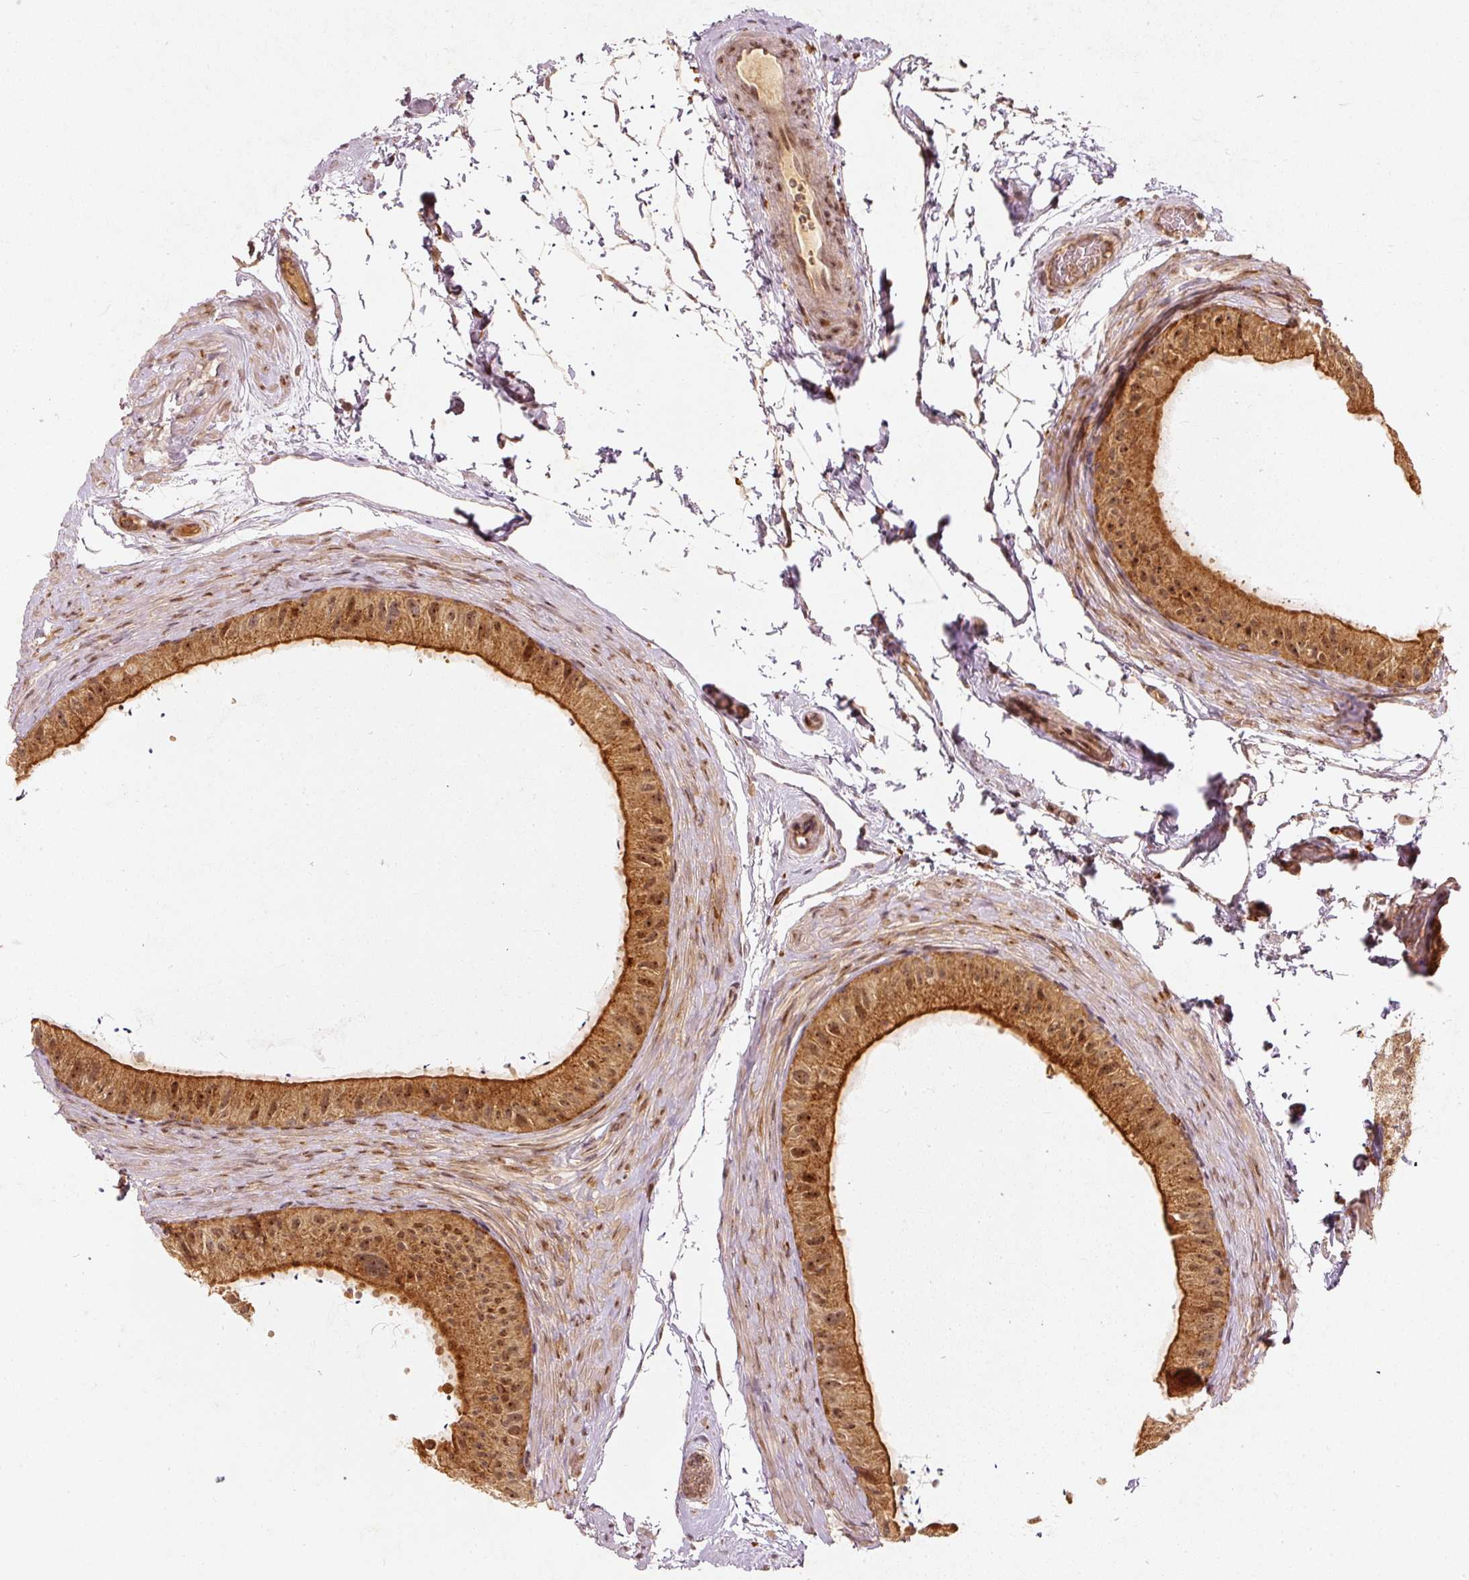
{"staining": {"intensity": "moderate", "quantity": ">75%", "location": "cytoplasmic/membranous,nuclear"}, "tissue": "epididymis", "cell_type": "Glandular cells", "image_type": "normal", "snomed": [{"axis": "morphology", "description": "Normal tissue, NOS"}, {"axis": "topography", "description": "Epididymis"}], "caption": "Immunohistochemical staining of benign epididymis shows moderate cytoplasmic/membranous,nuclear protein positivity in approximately >75% of glandular cells. (IHC, brightfield microscopy, high magnification).", "gene": "ZNF580", "patient": {"sex": "male", "age": 55}}